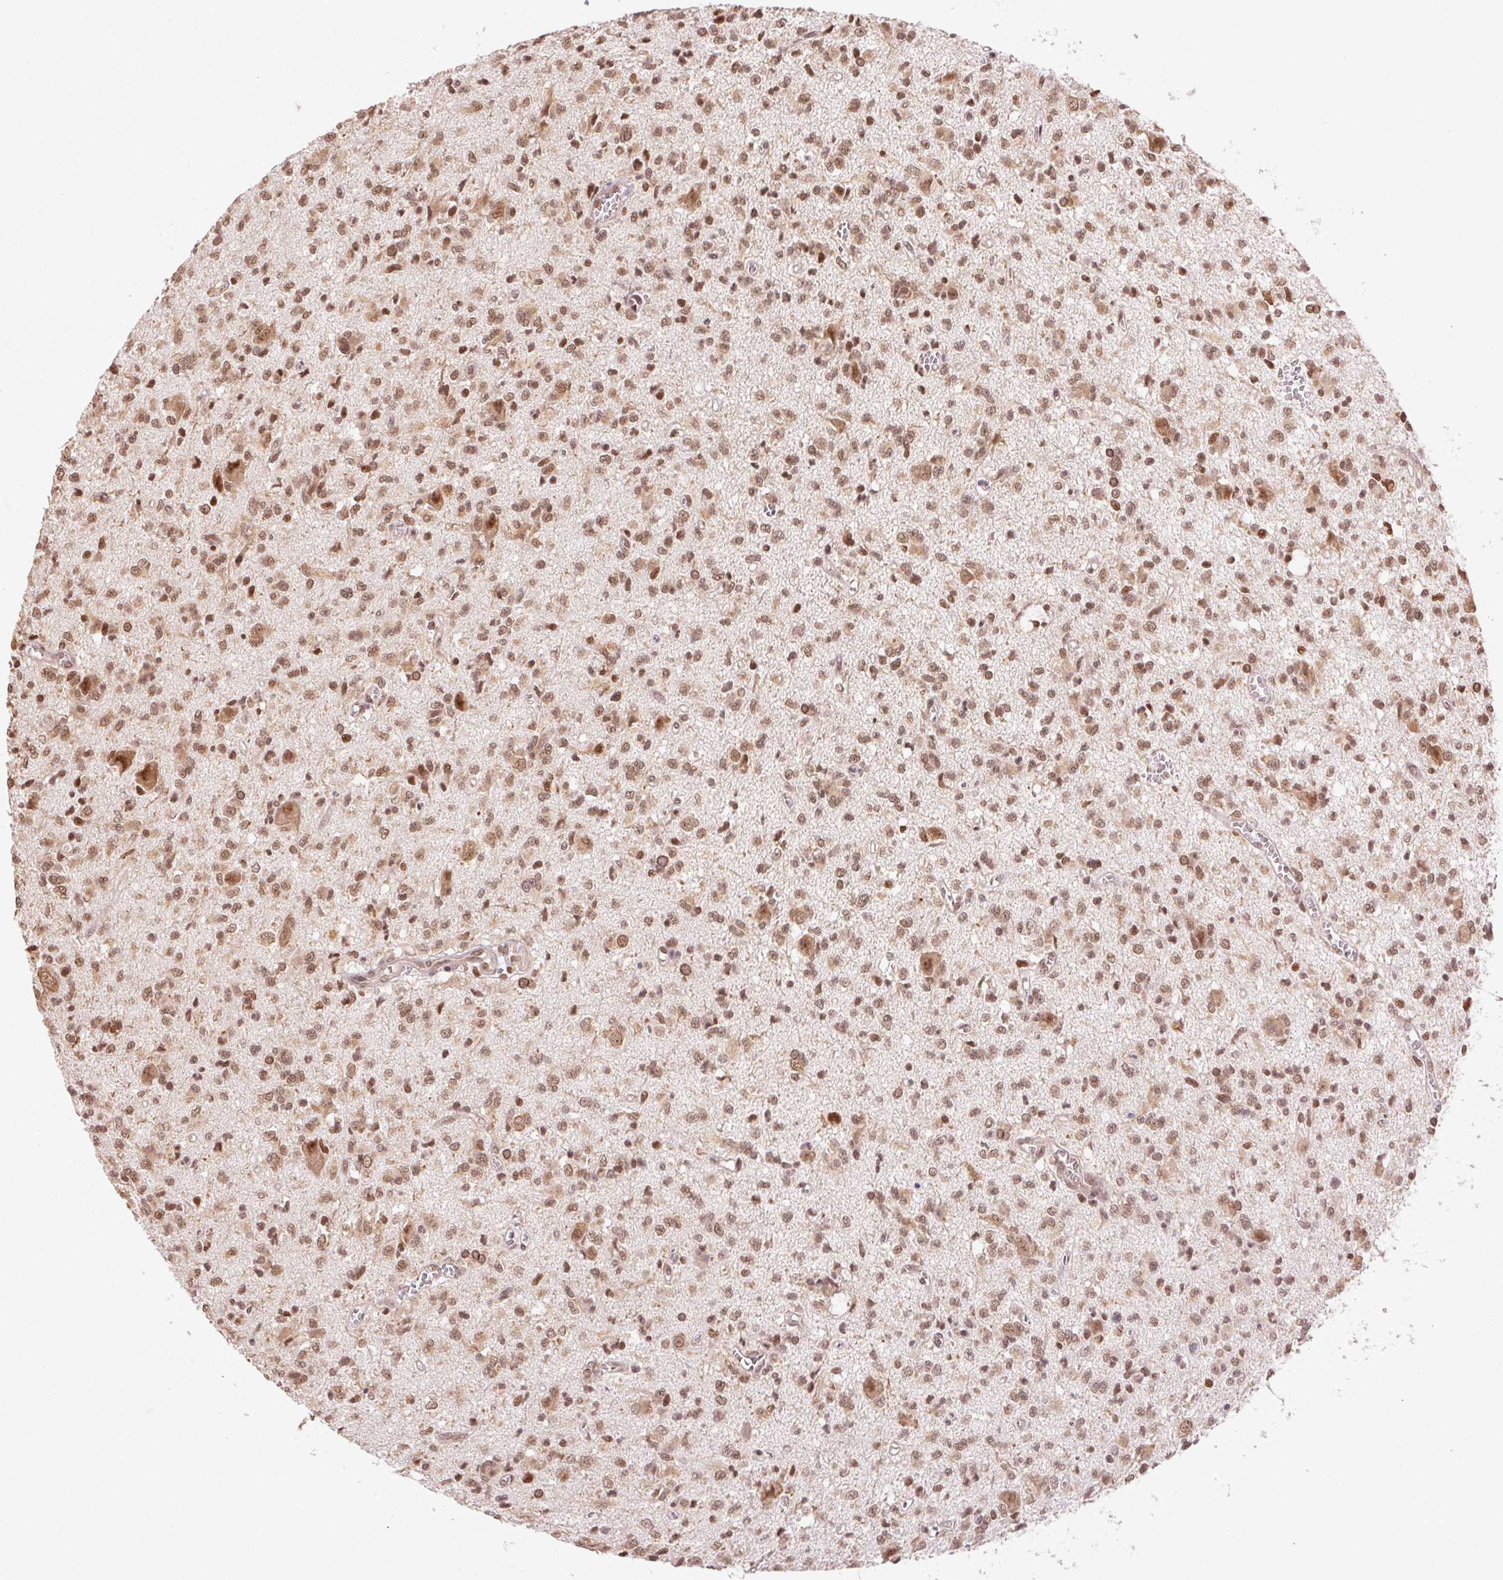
{"staining": {"intensity": "moderate", "quantity": ">75%", "location": "nuclear"}, "tissue": "glioma", "cell_type": "Tumor cells", "image_type": "cancer", "snomed": [{"axis": "morphology", "description": "Glioma, malignant, Low grade"}, {"axis": "topography", "description": "Brain"}], "caption": "Immunohistochemical staining of glioma reveals medium levels of moderate nuclear positivity in about >75% of tumor cells.", "gene": "TREML4", "patient": {"sex": "male", "age": 64}}